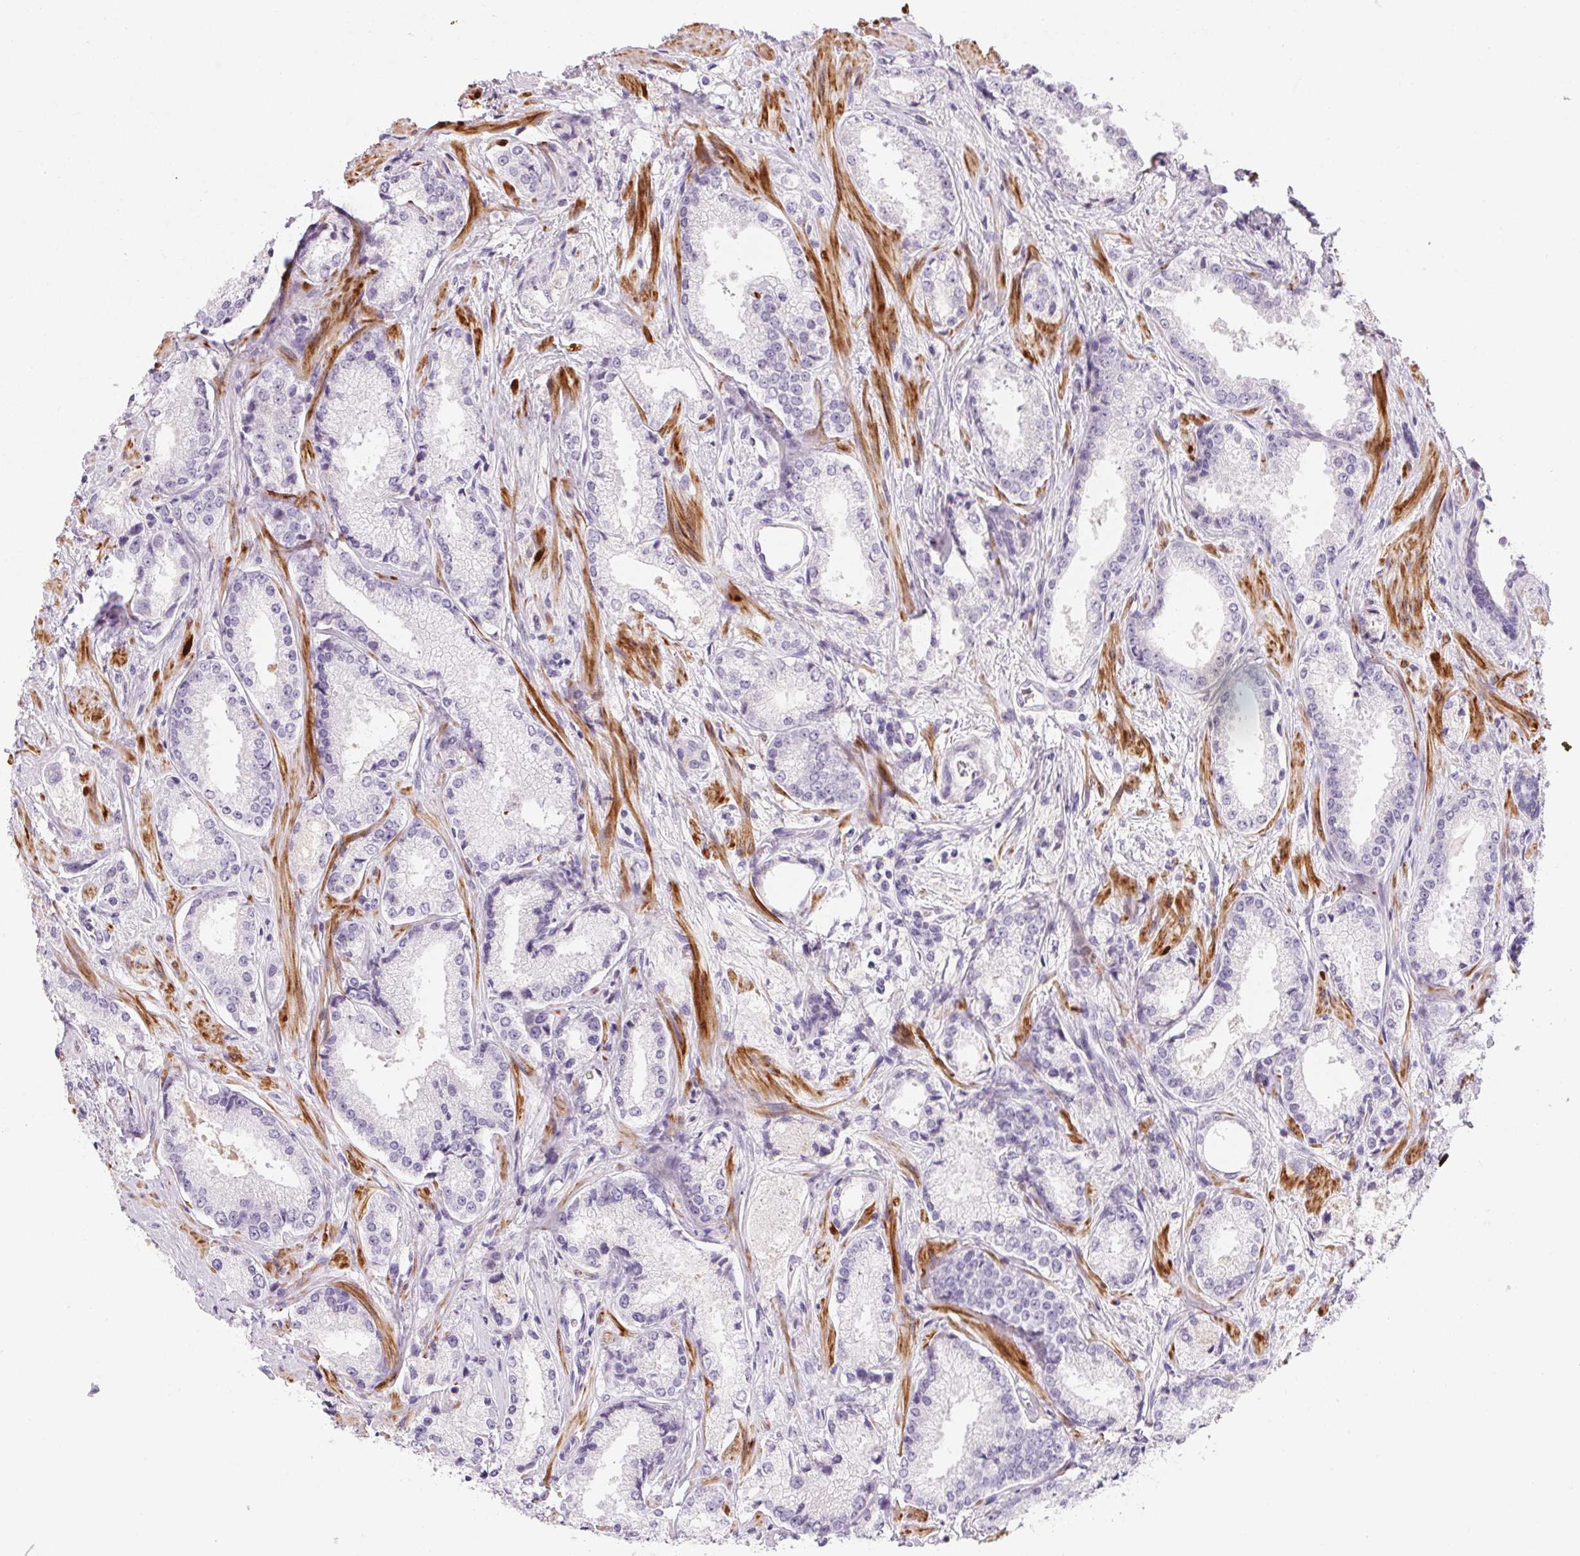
{"staining": {"intensity": "negative", "quantity": "none", "location": "none"}, "tissue": "prostate cancer", "cell_type": "Tumor cells", "image_type": "cancer", "snomed": [{"axis": "morphology", "description": "Adenocarcinoma, Low grade"}, {"axis": "topography", "description": "Prostate"}], "caption": "IHC micrograph of neoplastic tissue: low-grade adenocarcinoma (prostate) stained with DAB shows no significant protein staining in tumor cells. The staining was performed using DAB (3,3'-diaminobenzidine) to visualize the protein expression in brown, while the nuclei were stained in blue with hematoxylin (Magnification: 20x).", "gene": "ECPAS", "patient": {"sex": "male", "age": 56}}